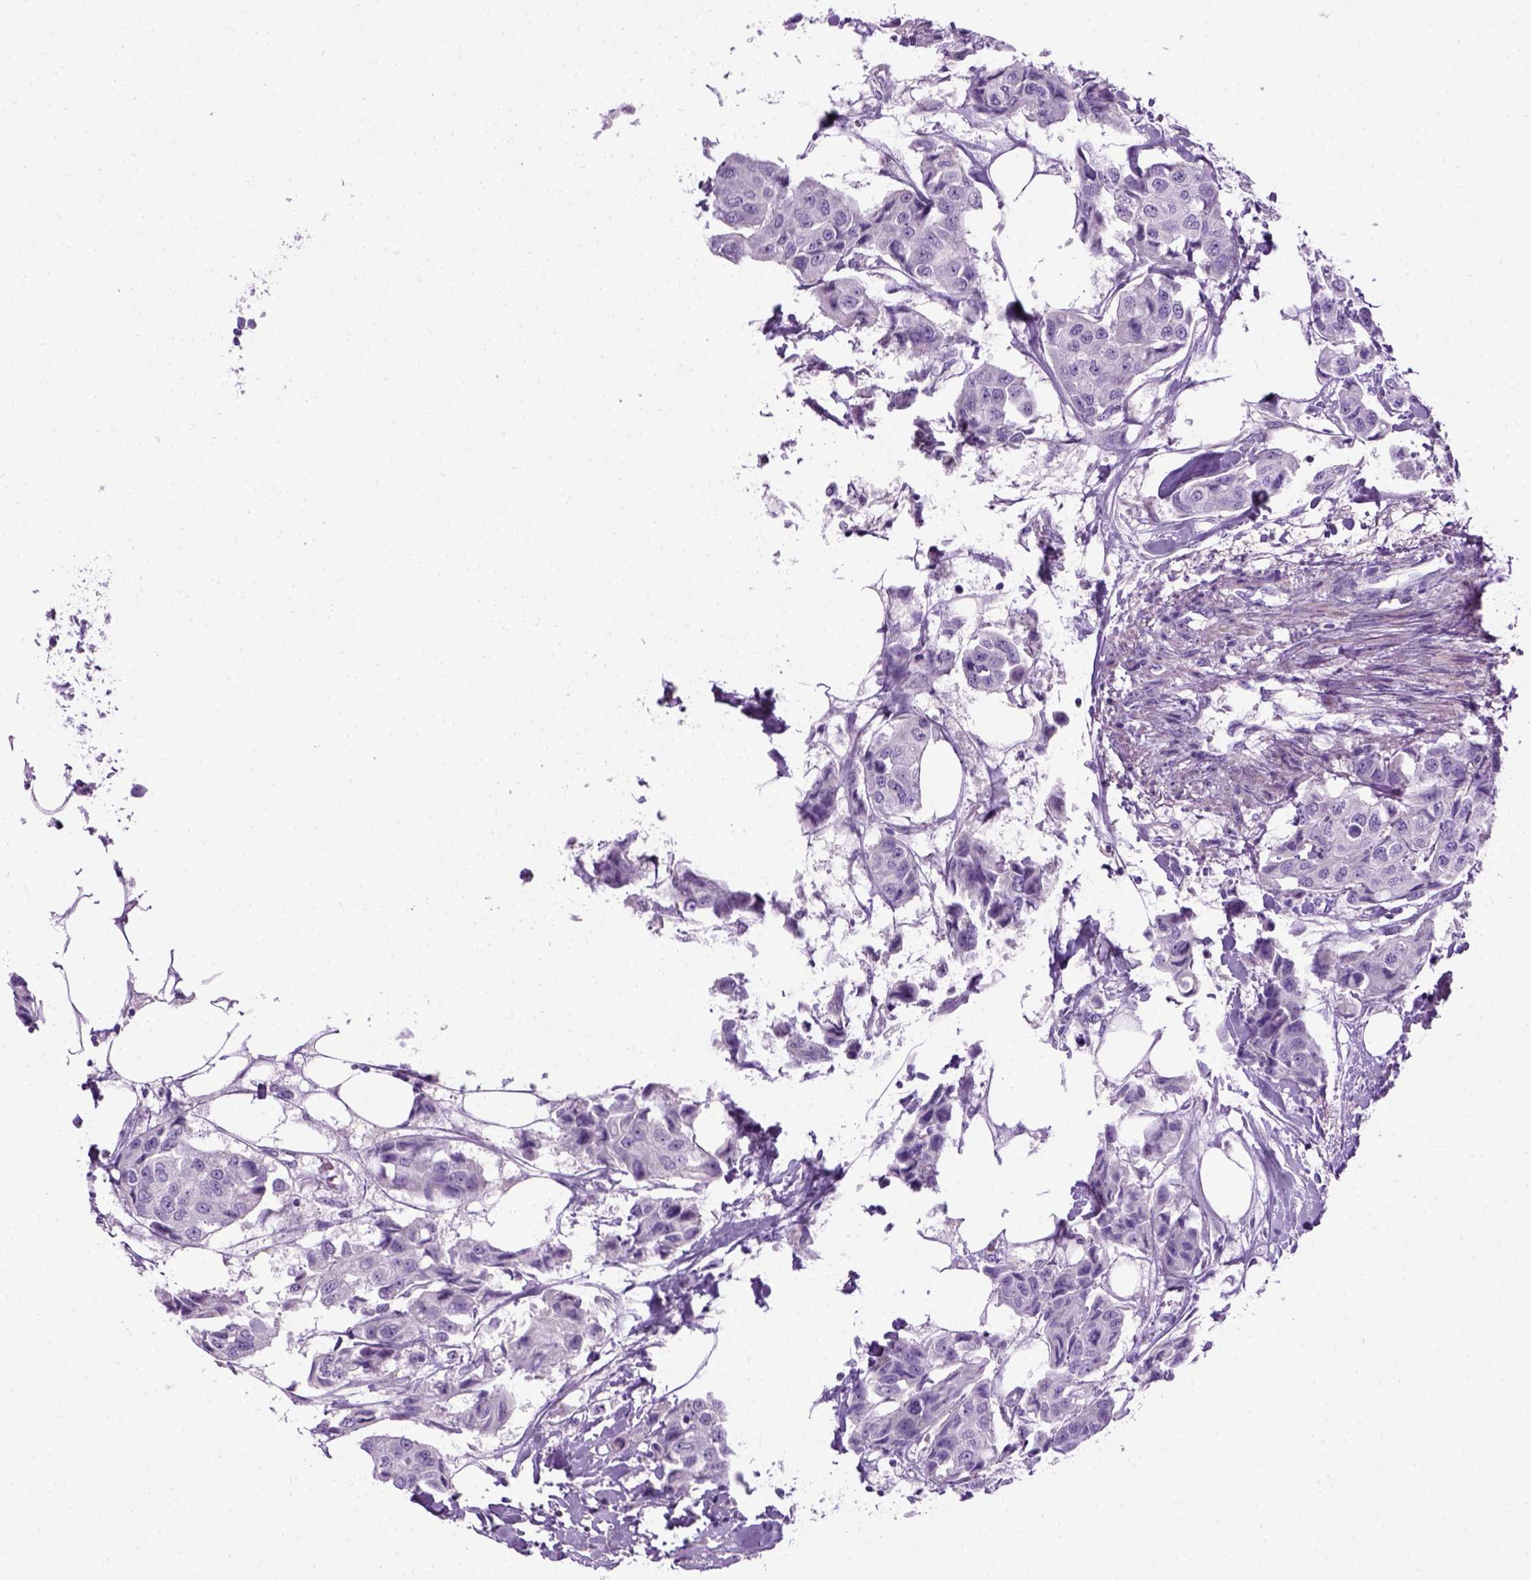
{"staining": {"intensity": "negative", "quantity": "none", "location": "none"}, "tissue": "breast cancer", "cell_type": "Tumor cells", "image_type": "cancer", "snomed": [{"axis": "morphology", "description": "Duct carcinoma"}, {"axis": "topography", "description": "Breast"}, {"axis": "topography", "description": "Lymph node"}], "caption": "The photomicrograph demonstrates no significant staining in tumor cells of breast cancer.", "gene": "GABRB2", "patient": {"sex": "female", "age": 80}}